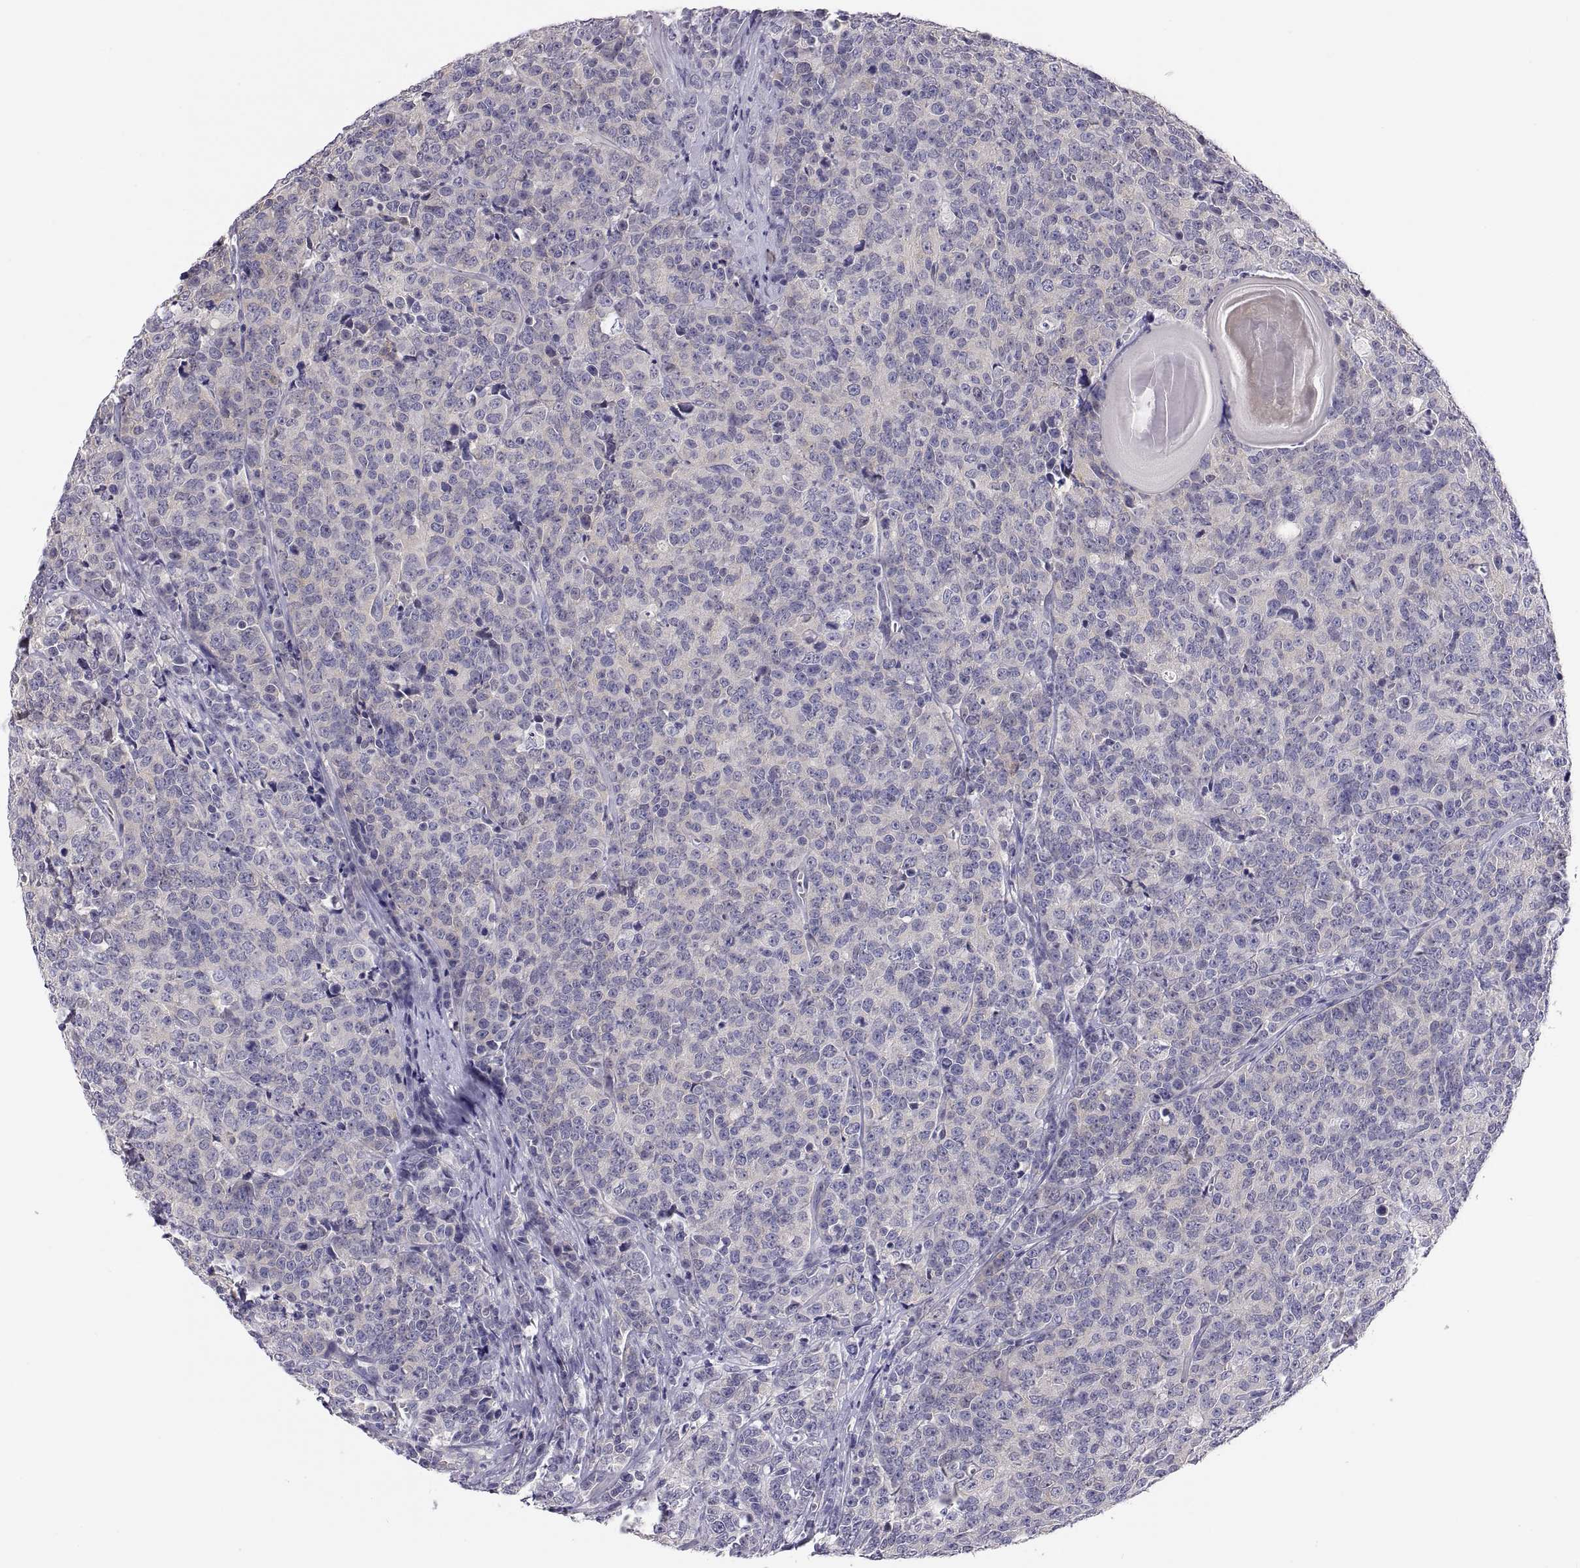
{"staining": {"intensity": "negative", "quantity": "none", "location": "none"}, "tissue": "prostate cancer", "cell_type": "Tumor cells", "image_type": "cancer", "snomed": [{"axis": "morphology", "description": "Adenocarcinoma, NOS"}, {"axis": "topography", "description": "Prostate"}], "caption": "High power microscopy histopathology image of an immunohistochemistry micrograph of adenocarcinoma (prostate), revealing no significant staining in tumor cells.", "gene": "STRC", "patient": {"sex": "male", "age": 67}}